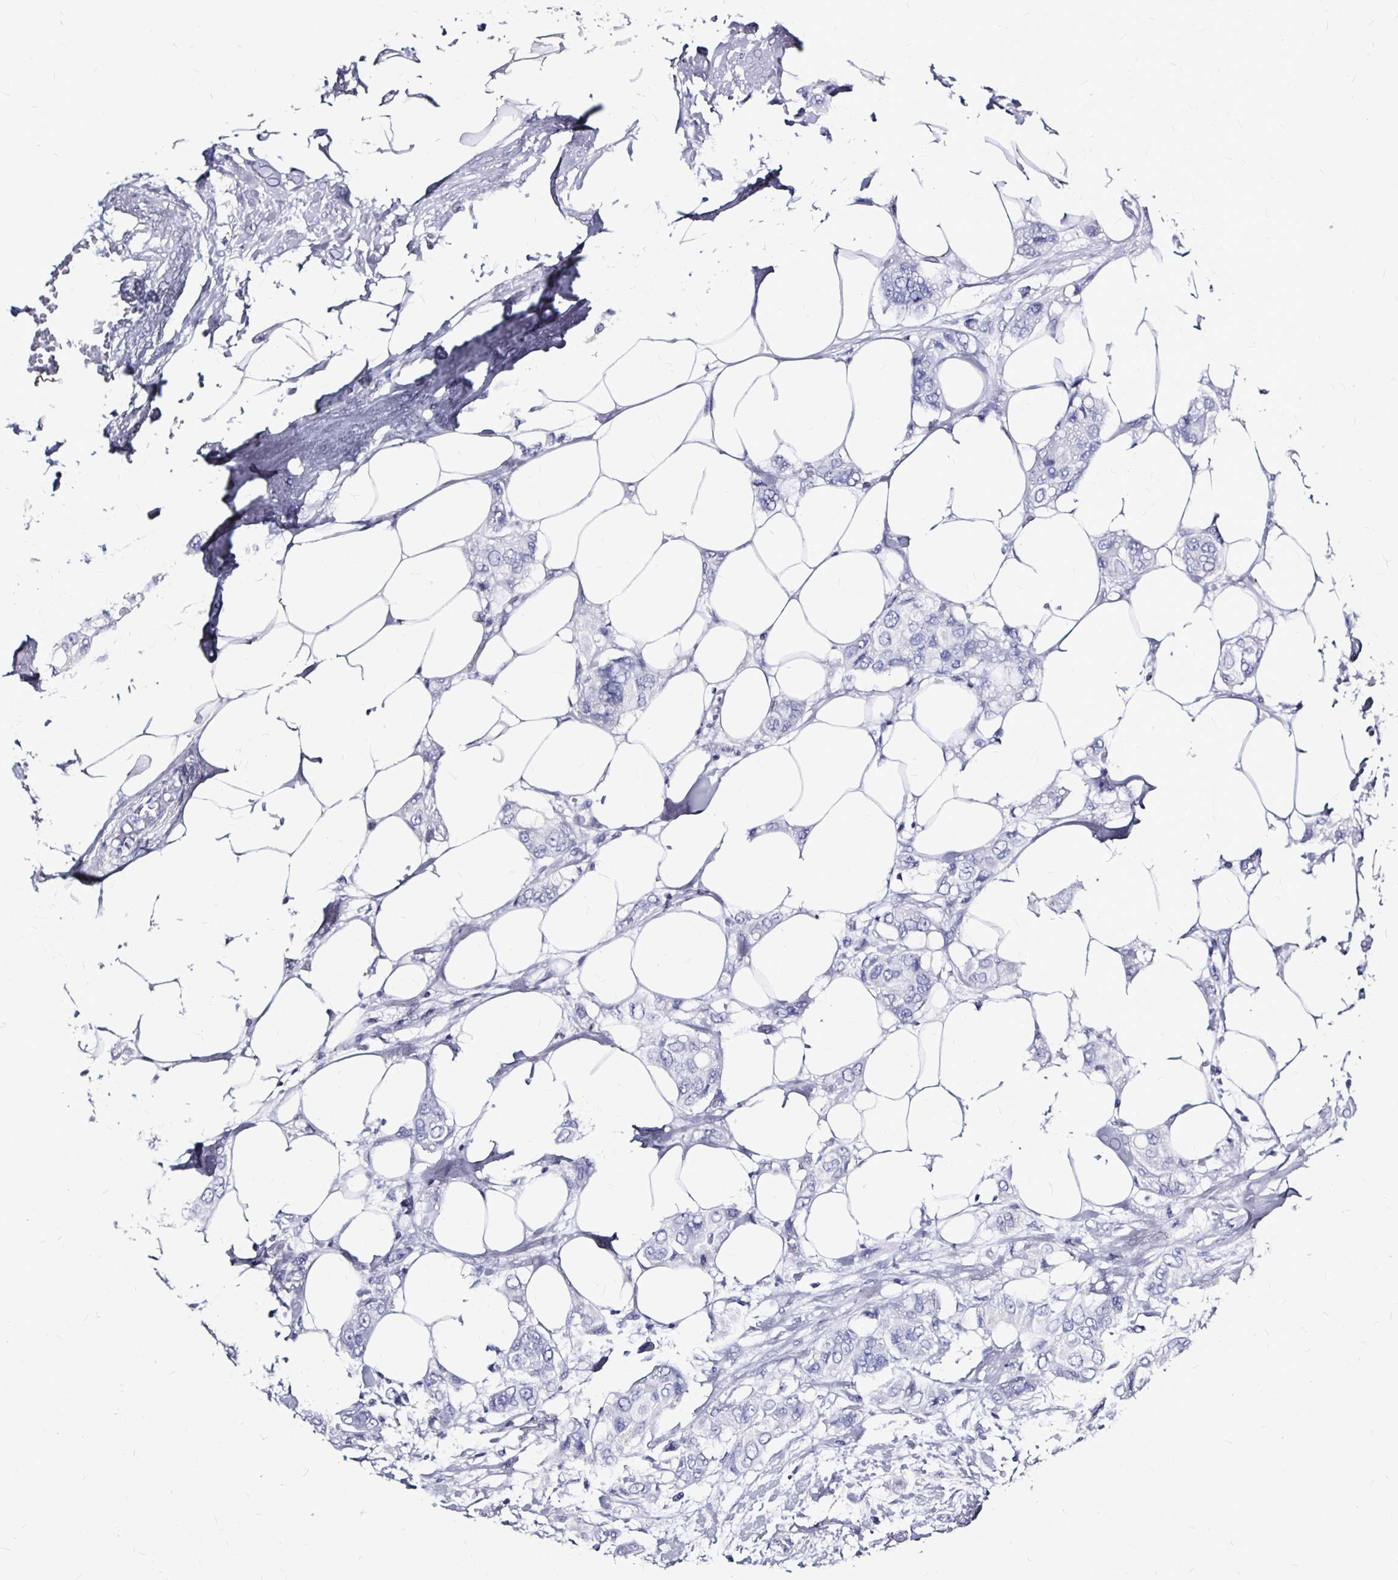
{"staining": {"intensity": "negative", "quantity": "none", "location": "none"}, "tissue": "breast cancer", "cell_type": "Tumor cells", "image_type": "cancer", "snomed": [{"axis": "morphology", "description": "Lobular carcinoma"}, {"axis": "topography", "description": "Breast"}], "caption": "Immunohistochemistry (IHC) of human breast cancer (lobular carcinoma) shows no staining in tumor cells. The staining was performed using DAB (3,3'-diaminobenzidine) to visualize the protein expression in brown, while the nuclei were stained in blue with hematoxylin (Magnification: 20x).", "gene": "LUZP4", "patient": {"sex": "female", "age": 51}}